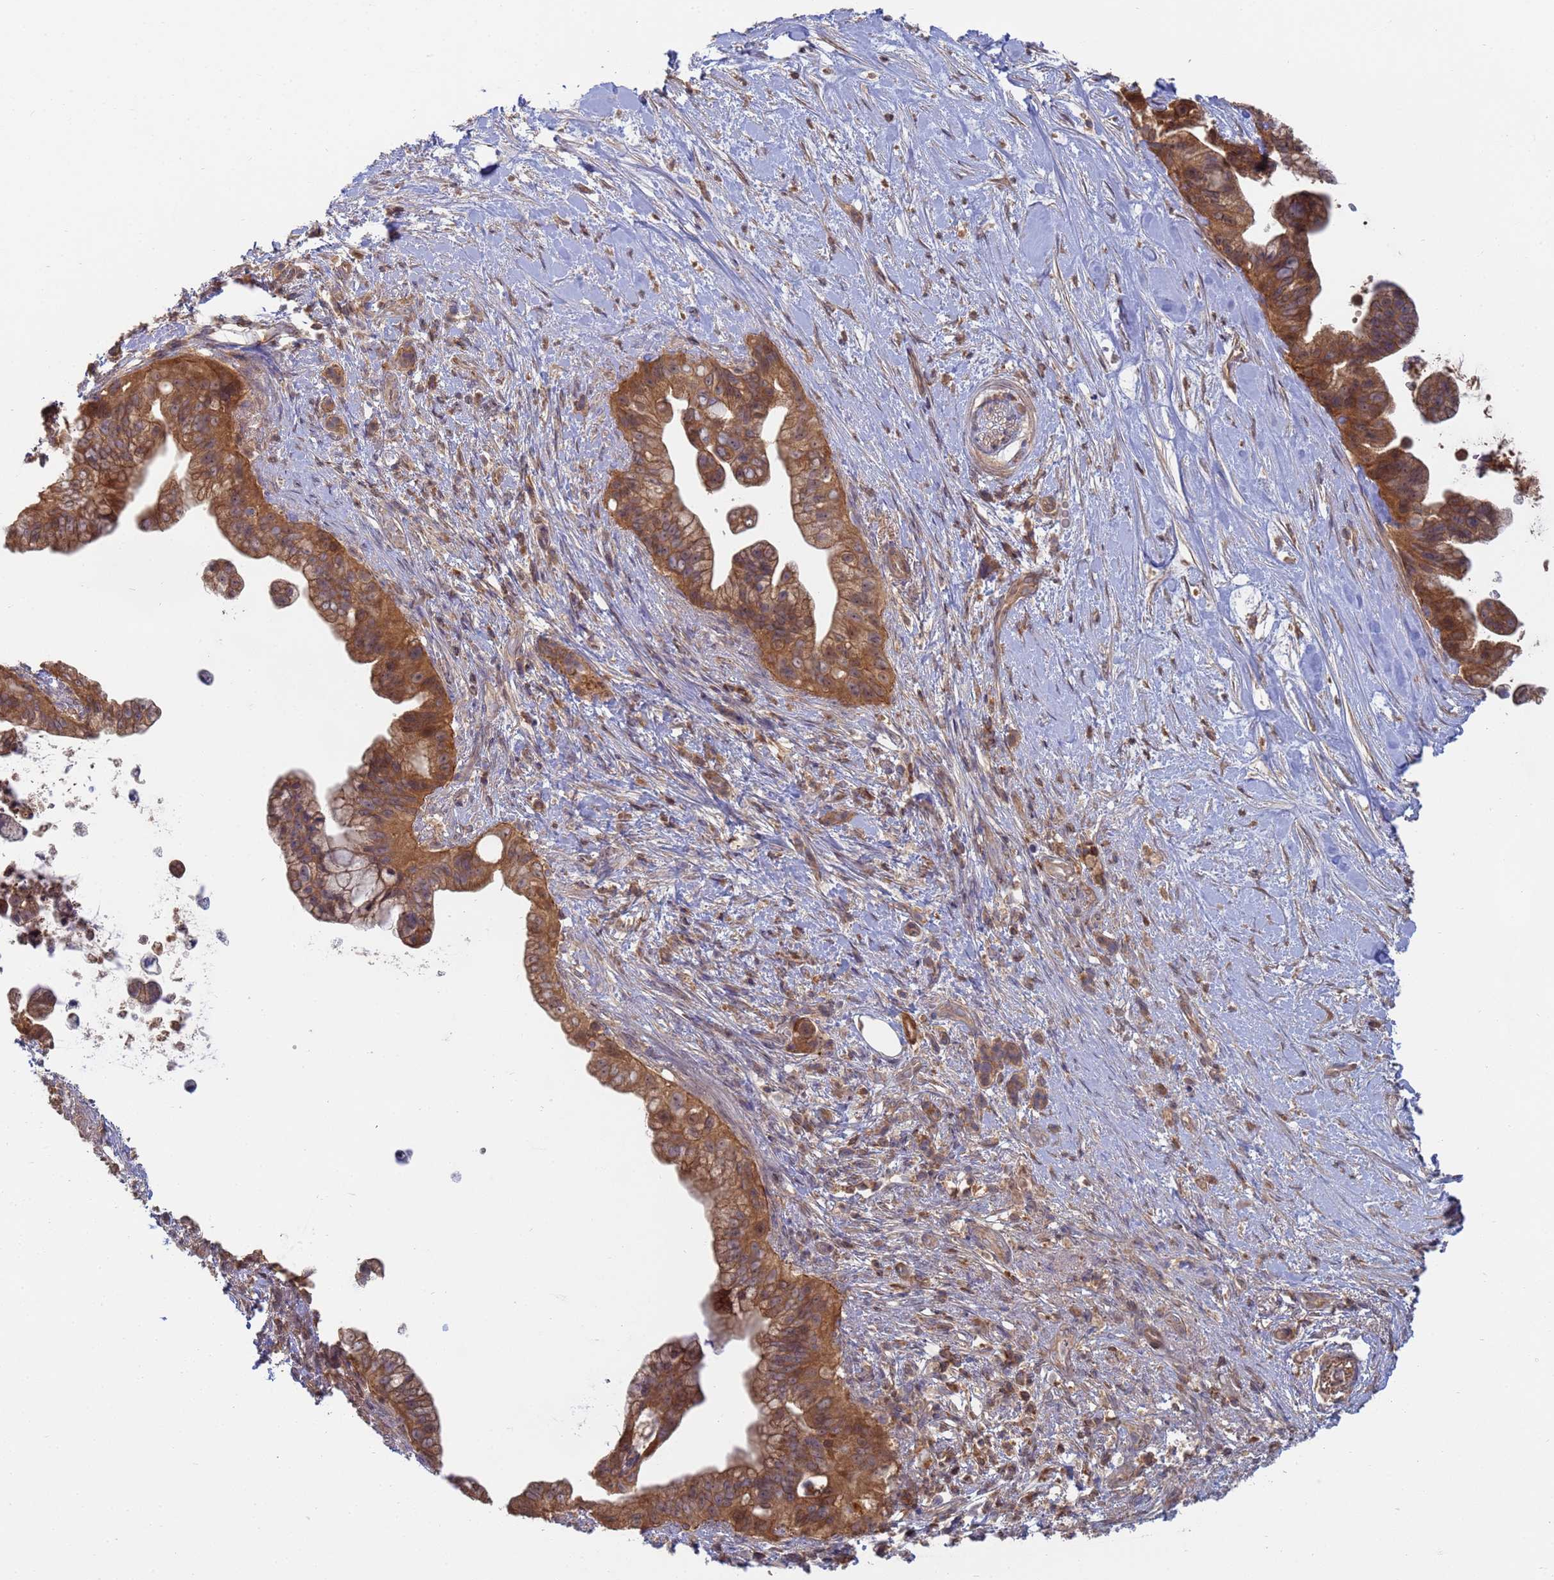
{"staining": {"intensity": "moderate", "quantity": ">75%", "location": "cytoplasmic/membranous"}, "tissue": "pancreatic cancer", "cell_type": "Tumor cells", "image_type": "cancer", "snomed": [{"axis": "morphology", "description": "Adenocarcinoma, NOS"}, {"axis": "topography", "description": "Pancreas"}], "caption": "A brown stain shows moderate cytoplasmic/membranous staining of a protein in human adenocarcinoma (pancreatic) tumor cells.", "gene": "SHARPIN", "patient": {"sex": "female", "age": 83}}